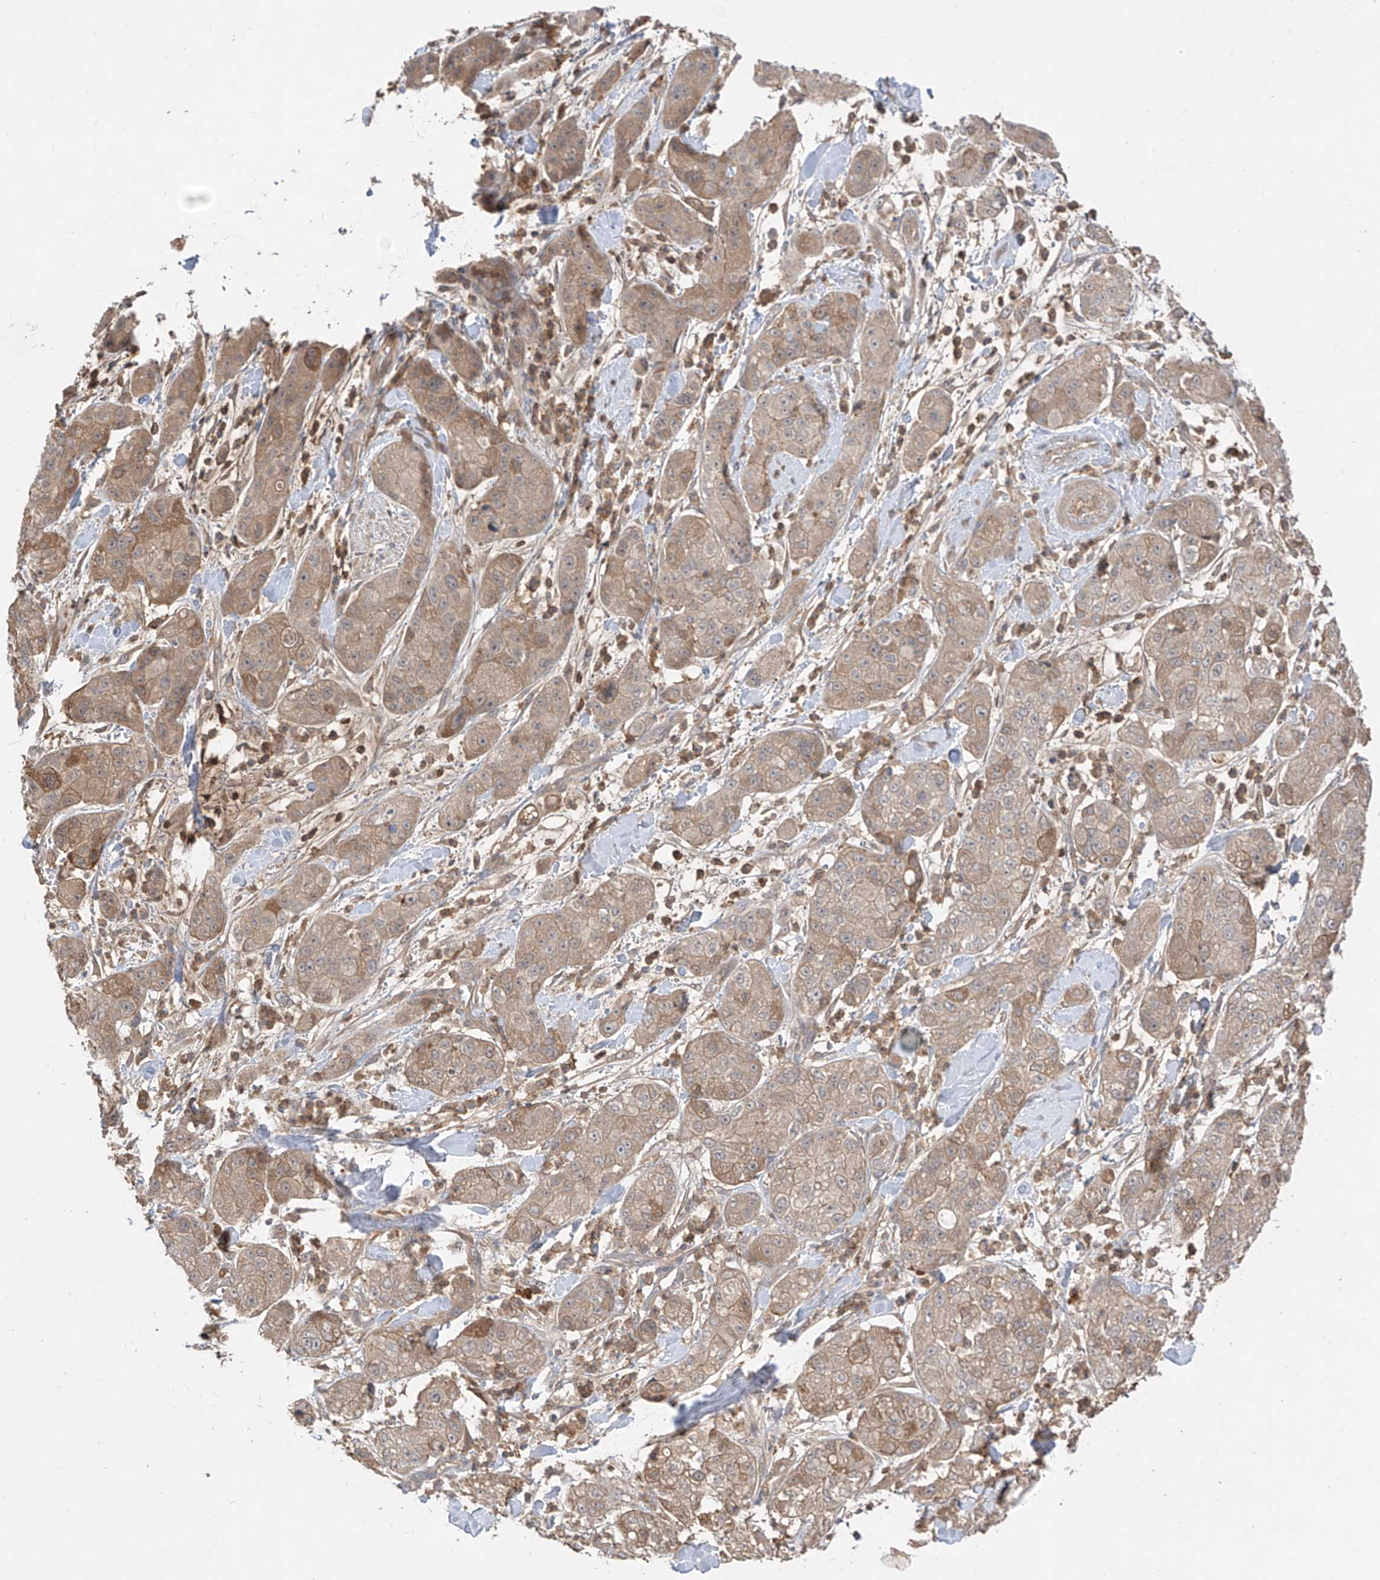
{"staining": {"intensity": "moderate", "quantity": ">75%", "location": "cytoplasmic/membranous"}, "tissue": "pancreatic cancer", "cell_type": "Tumor cells", "image_type": "cancer", "snomed": [{"axis": "morphology", "description": "Adenocarcinoma, NOS"}, {"axis": "topography", "description": "Pancreas"}], "caption": "Immunohistochemical staining of human pancreatic cancer demonstrates moderate cytoplasmic/membranous protein positivity in about >75% of tumor cells.", "gene": "CACNA2D4", "patient": {"sex": "female", "age": 78}}